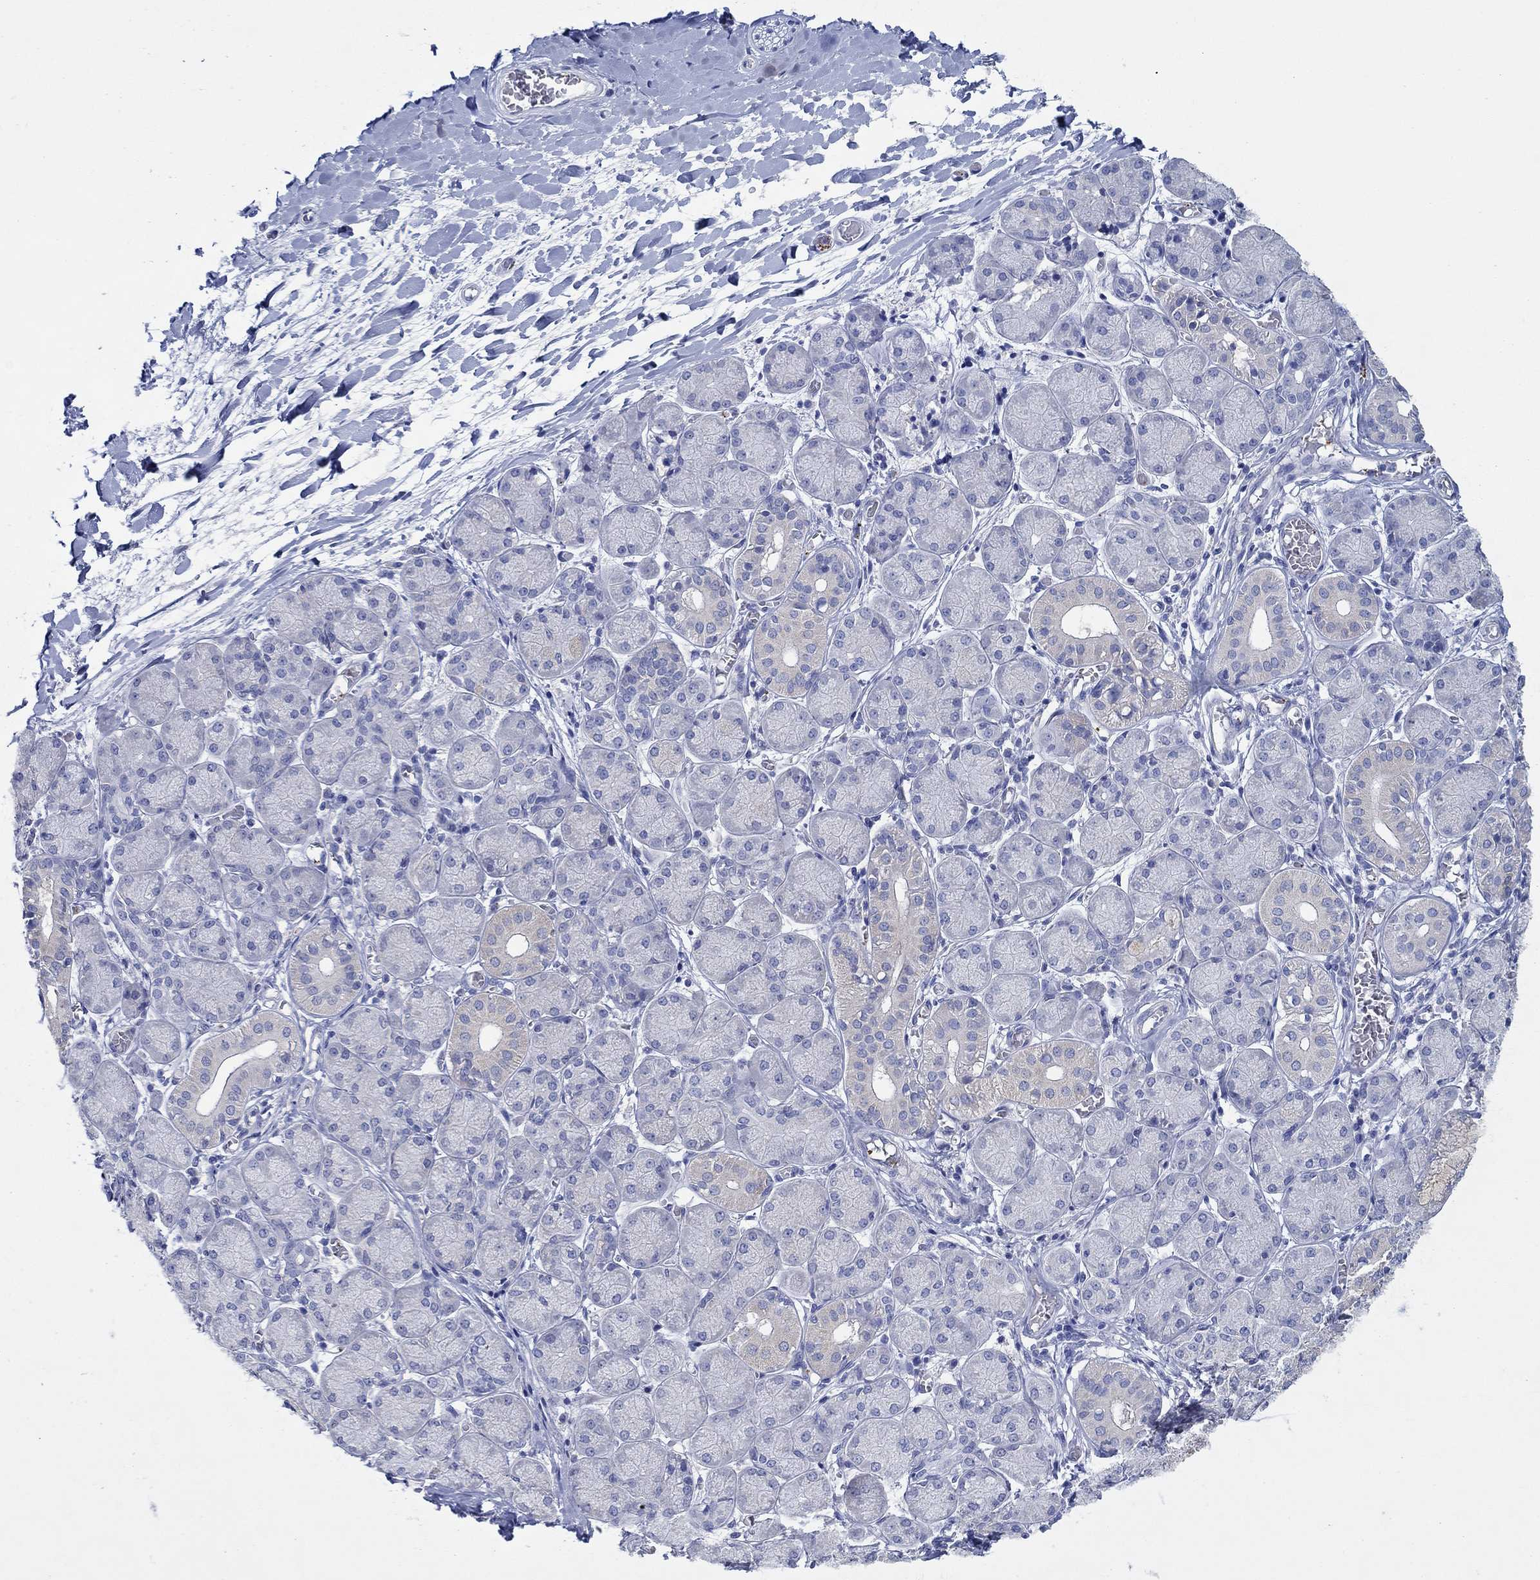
{"staining": {"intensity": "negative", "quantity": "none", "location": "none"}, "tissue": "salivary gland", "cell_type": "Glandular cells", "image_type": "normal", "snomed": [{"axis": "morphology", "description": "Normal tissue, NOS"}, {"axis": "topography", "description": "Salivary gland"}, {"axis": "topography", "description": "Peripheral nerve tissue"}], "caption": "Immunohistochemistry (IHC) image of unremarkable salivary gland: human salivary gland stained with DAB (3,3'-diaminobenzidine) shows no significant protein positivity in glandular cells.", "gene": "SLC27A3", "patient": {"sex": "female", "age": 24}}